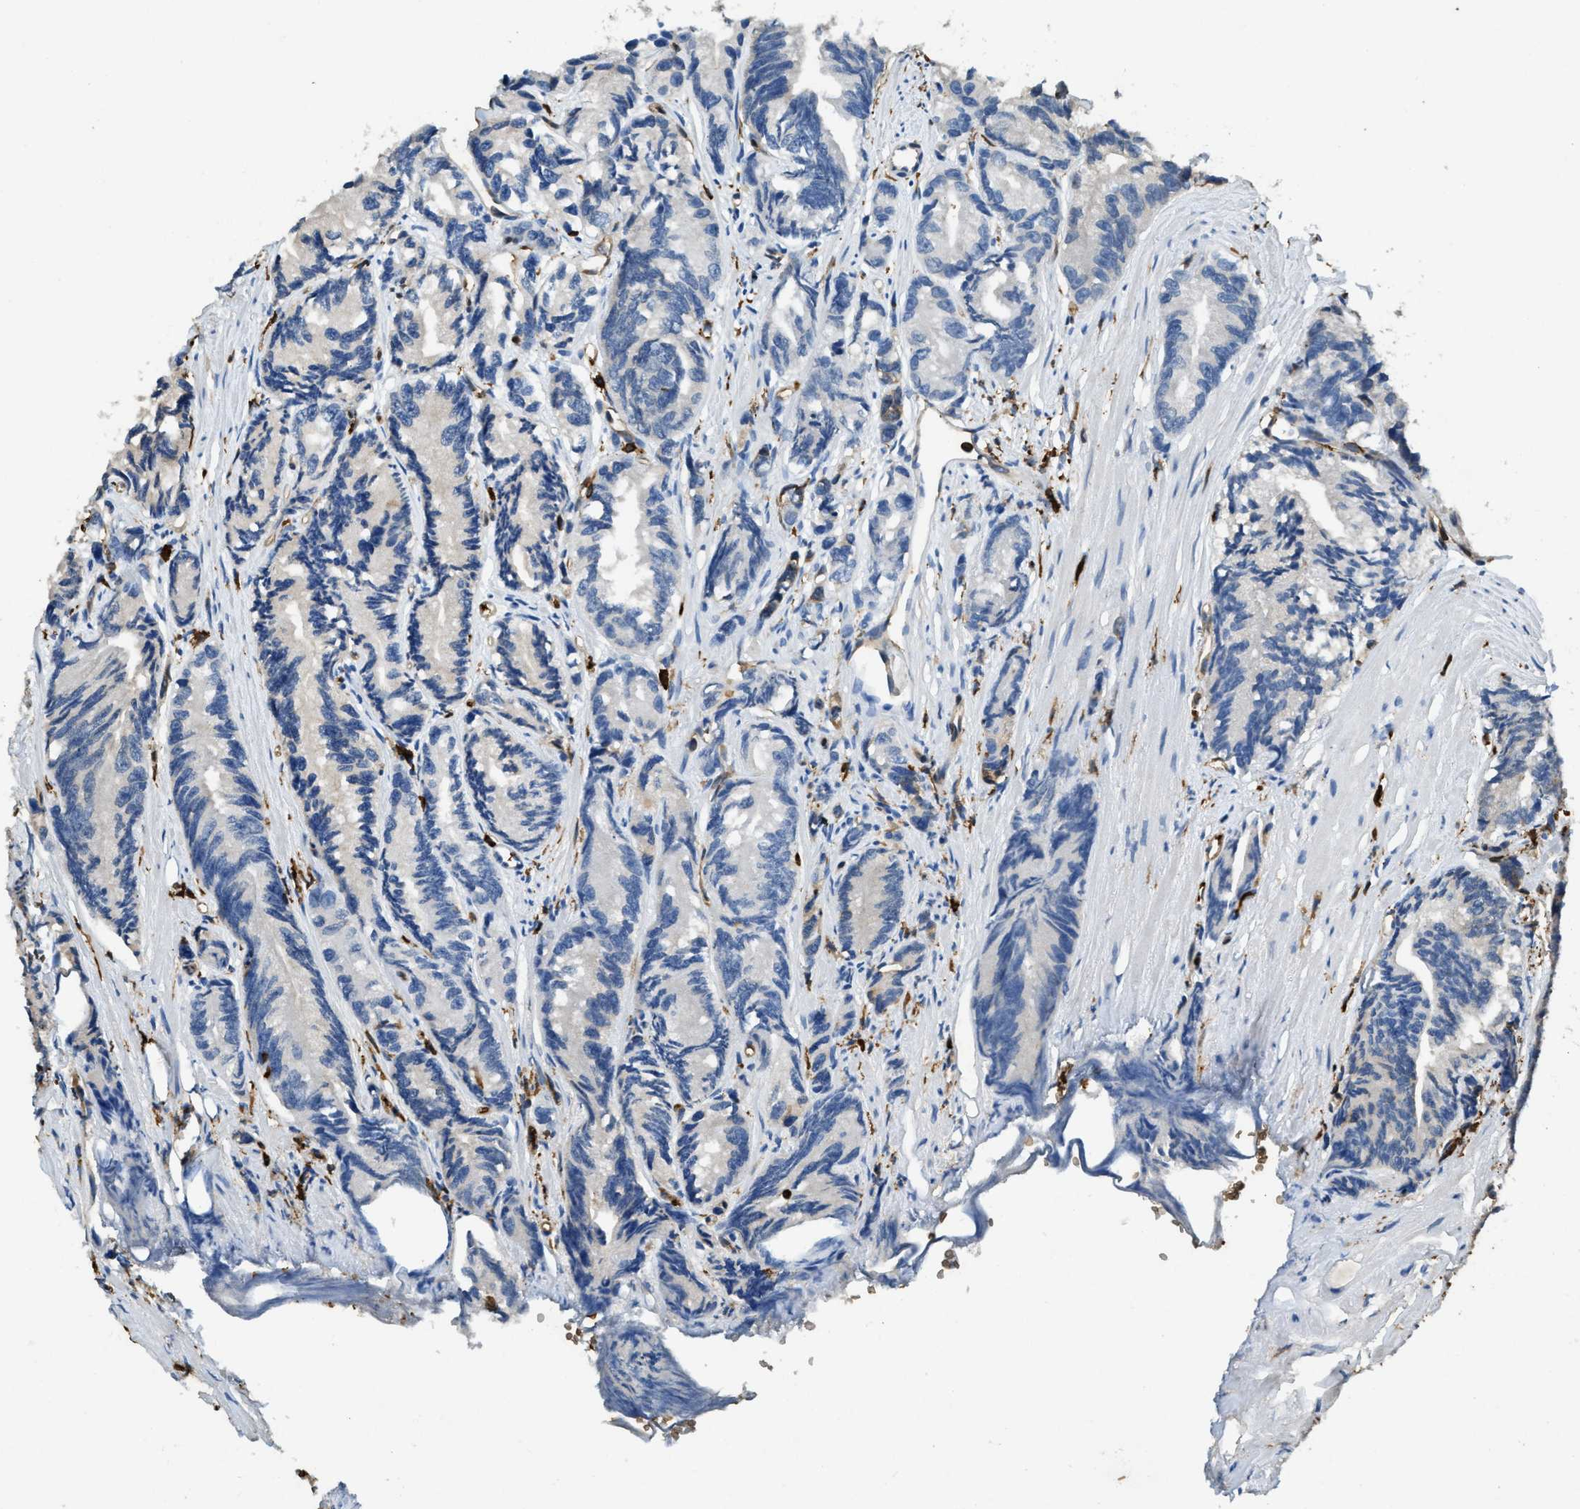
{"staining": {"intensity": "negative", "quantity": "none", "location": "none"}, "tissue": "prostate cancer", "cell_type": "Tumor cells", "image_type": "cancer", "snomed": [{"axis": "morphology", "description": "Adenocarcinoma, Low grade"}, {"axis": "topography", "description": "Prostate"}], "caption": "Immunohistochemistry (IHC) photomicrograph of neoplastic tissue: prostate low-grade adenocarcinoma stained with DAB shows no significant protein staining in tumor cells.", "gene": "ARHGDIB", "patient": {"sex": "male", "age": 89}}